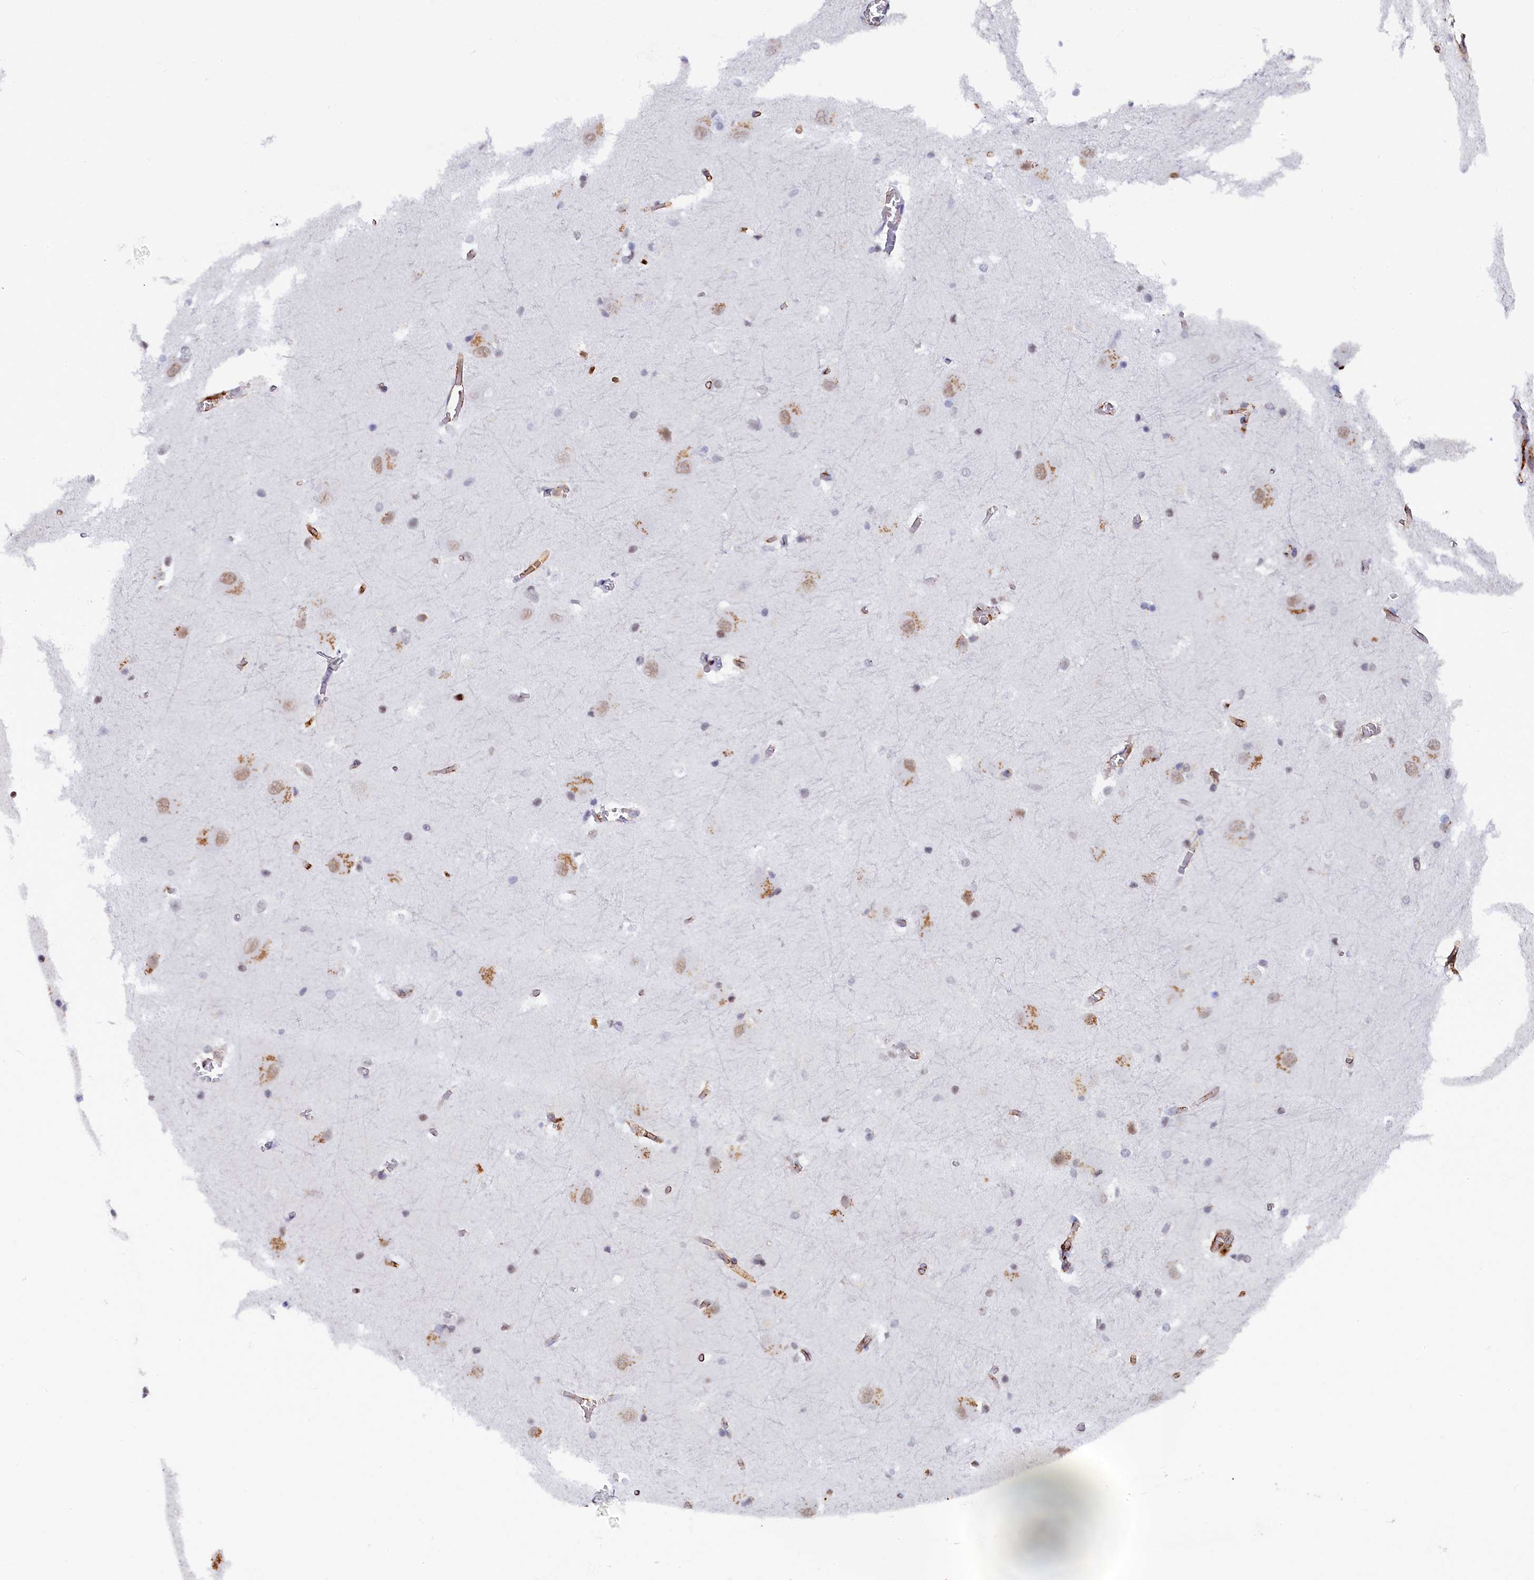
{"staining": {"intensity": "negative", "quantity": "none", "location": "none"}, "tissue": "caudate", "cell_type": "Glial cells", "image_type": "normal", "snomed": [{"axis": "morphology", "description": "Normal tissue, NOS"}, {"axis": "topography", "description": "Lateral ventricle wall"}], "caption": "The histopathology image shows no significant staining in glial cells of caudate.", "gene": "INTS14", "patient": {"sex": "male", "age": 37}}